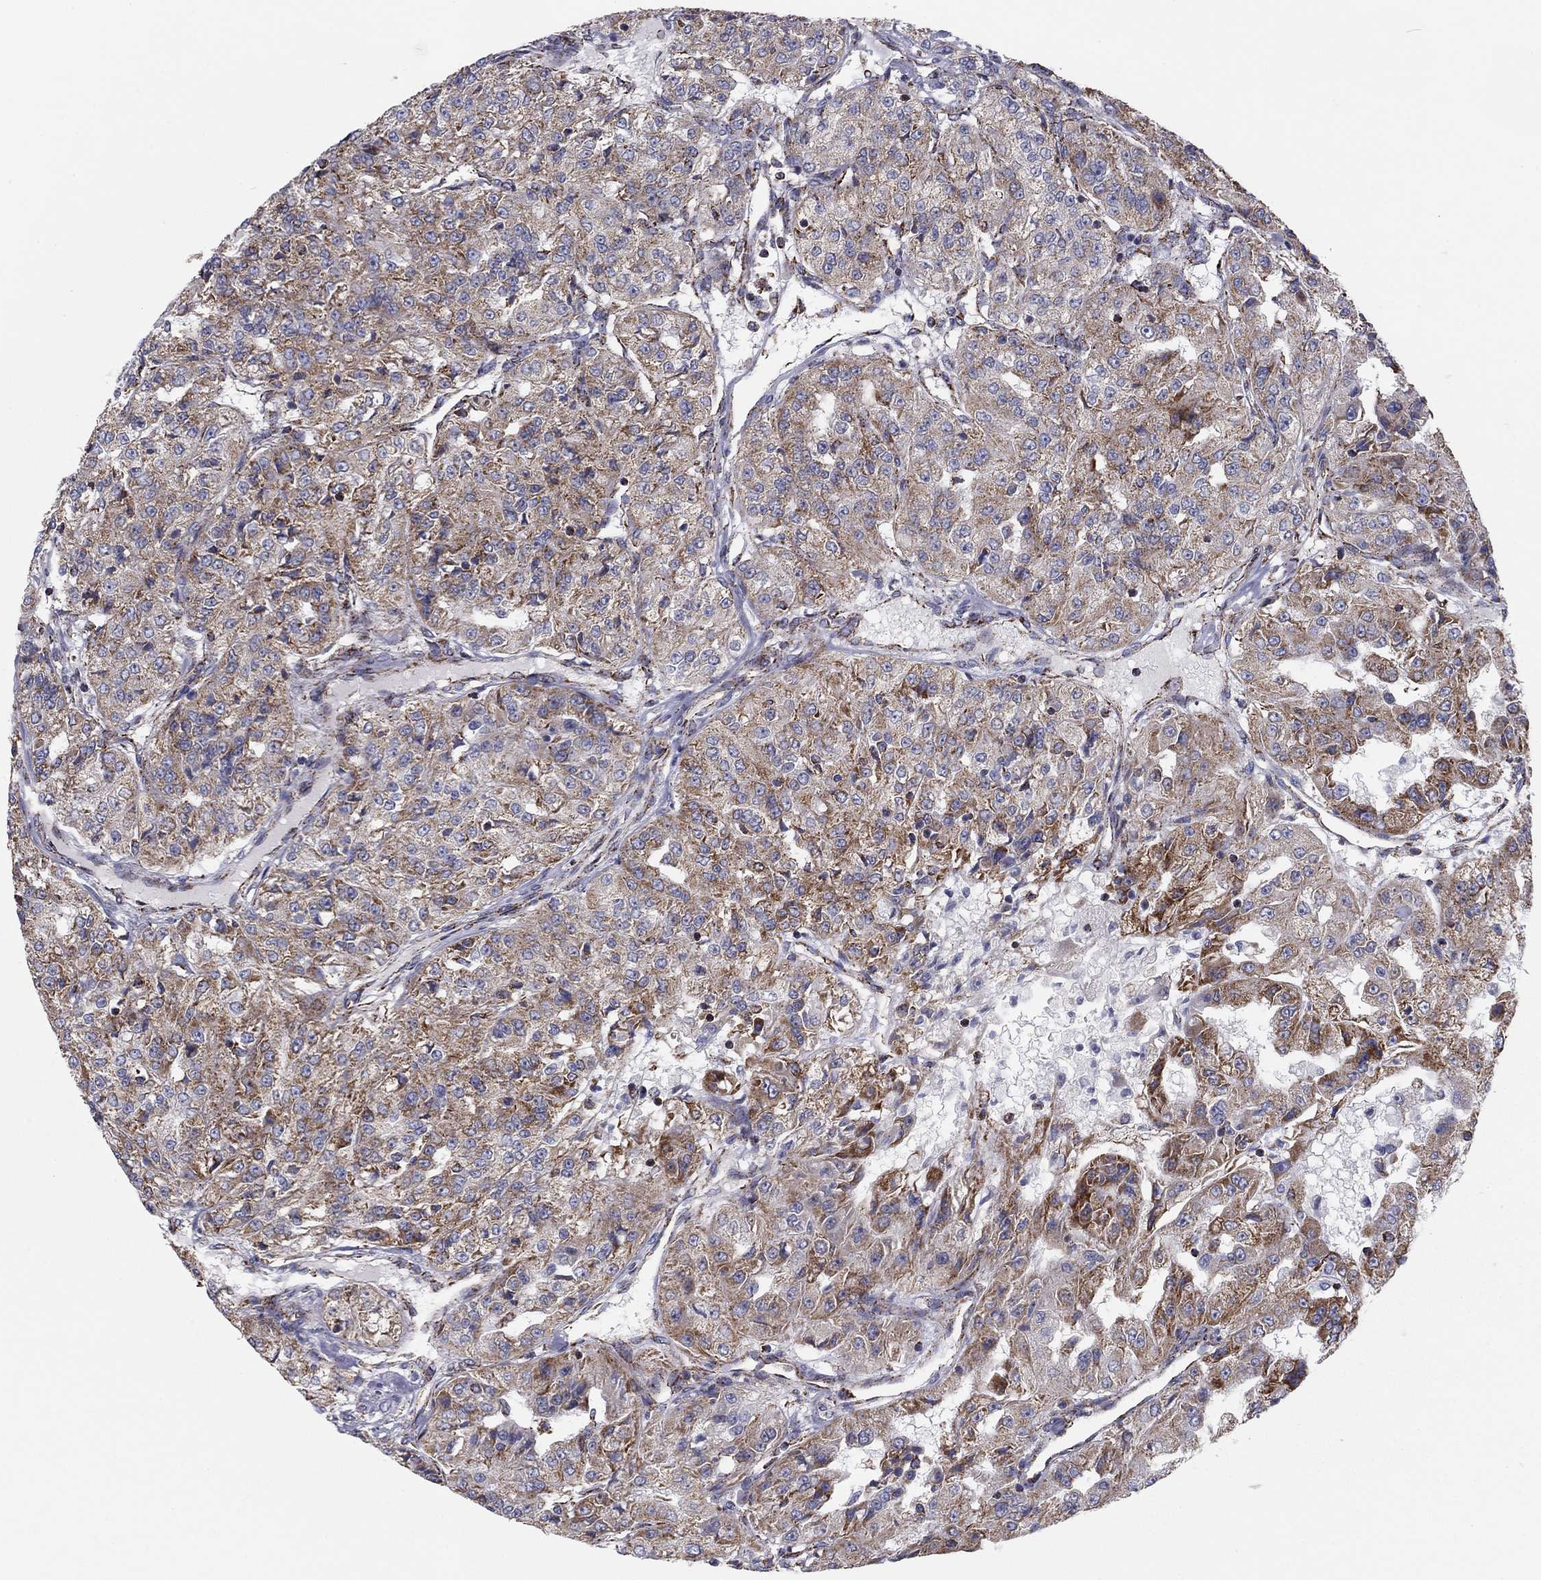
{"staining": {"intensity": "moderate", "quantity": "25%-75%", "location": "cytoplasmic/membranous"}, "tissue": "renal cancer", "cell_type": "Tumor cells", "image_type": "cancer", "snomed": [{"axis": "morphology", "description": "Adenocarcinoma, NOS"}, {"axis": "topography", "description": "Kidney"}], "caption": "Immunohistochemical staining of renal adenocarcinoma reveals moderate cytoplasmic/membranous protein staining in approximately 25%-75% of tumor cells.", "gene": "NDUFV1", "patient": {"sex": "female", "age": 63}}